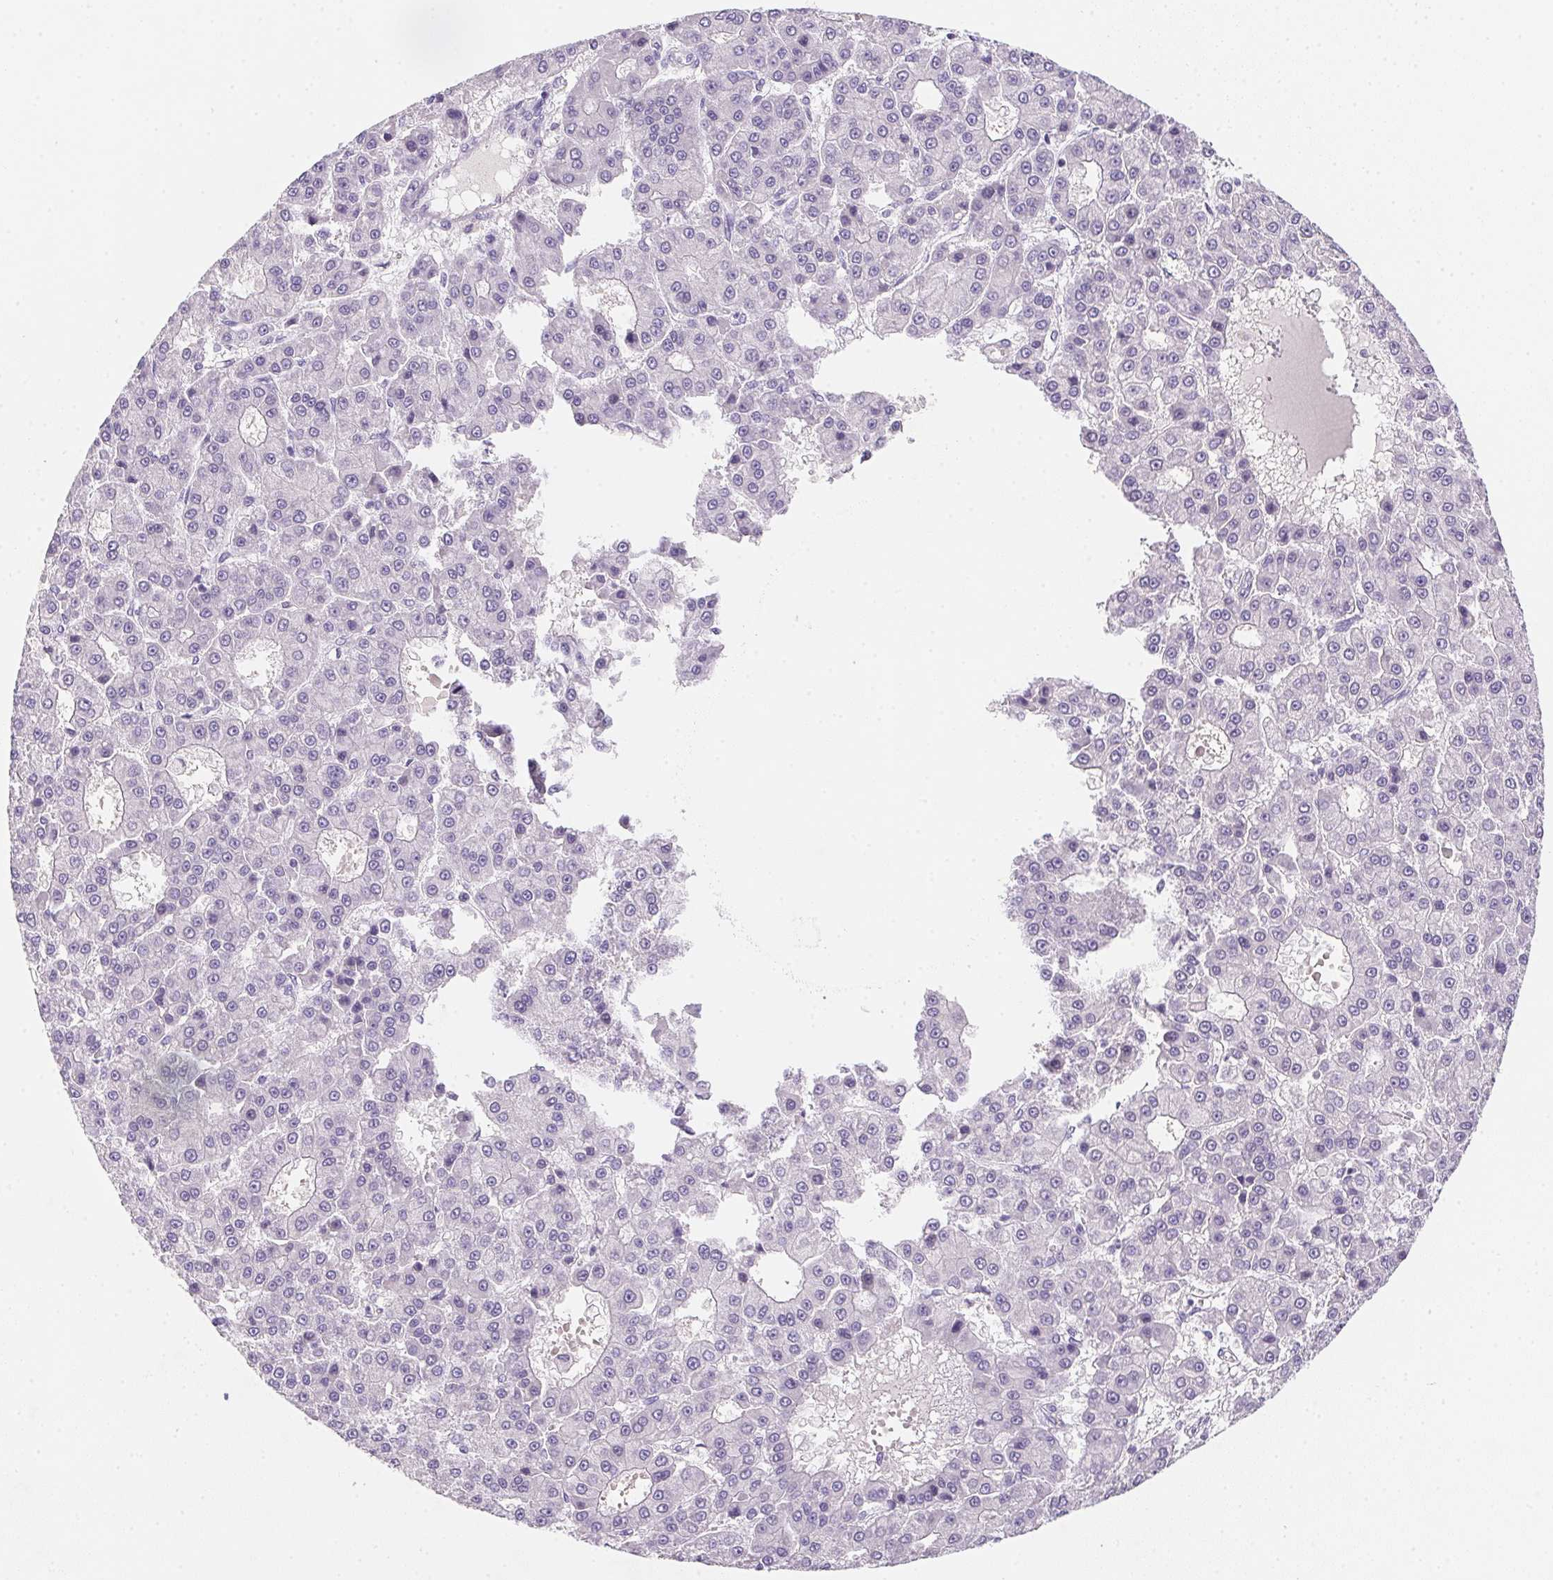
{"staining": {"intensity": "negative", "quantity": "none", "location": "none"}, "tissue": "liver cancer", "cell_type": "Tumor cells", "image_type": "cancer", "snomed": [{"axis": "morphology", "description": "Carcinoma, Hepatocellular, NOS"}, {"axis": "topography", "description": "Liver"}], "caption": "Human liver hepatocellular carcinoma stained for a protein using immunohistochemistry (IHC) shows no positivity in tumor cells.", "gene": "HELLS", "patient": {"sex": "male", "age": 70}}